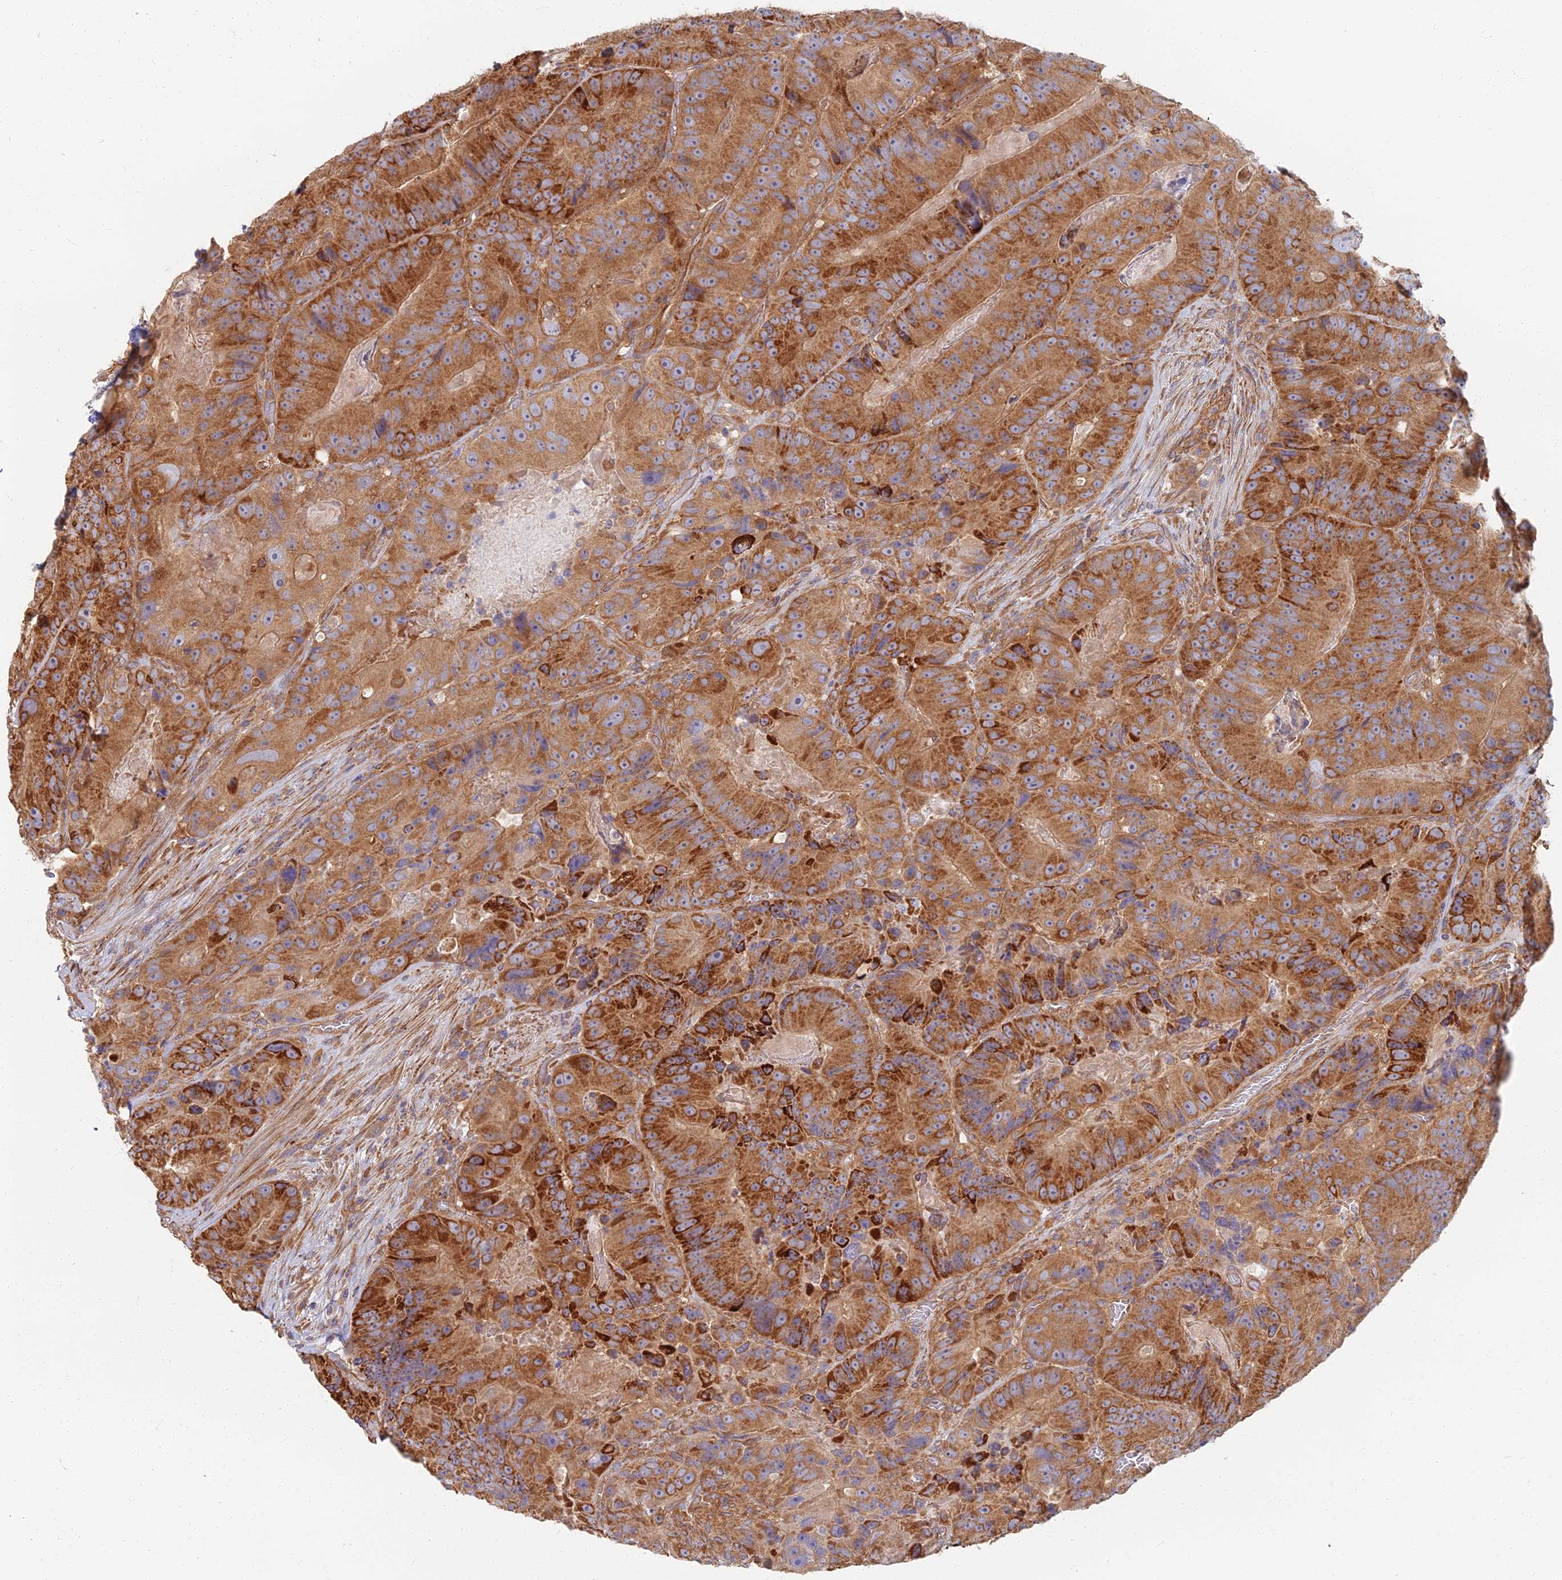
{"staining": {"intensity": "strong", "quantity": ">75%", "location": "cytoplasmic/membranous"}, "tissue": "colorectal cancer", "cell_type": "Tumor cells", "image_type": "cancer", "snomed": [{"axis": "morphology", "description": "Adenocarcinoma, NOS"}, {"axis": "topography", "description": "Colon"}], "caption": "Approximately >75% of tumor cells in human colorectal adenocarcinoma demonstrate strong cytoplasmic/membranous protein positivity as visualized by brown immunohistochemical staining.", "gene": "RBSN", "patient": {"sex": "female", "age": 86}}